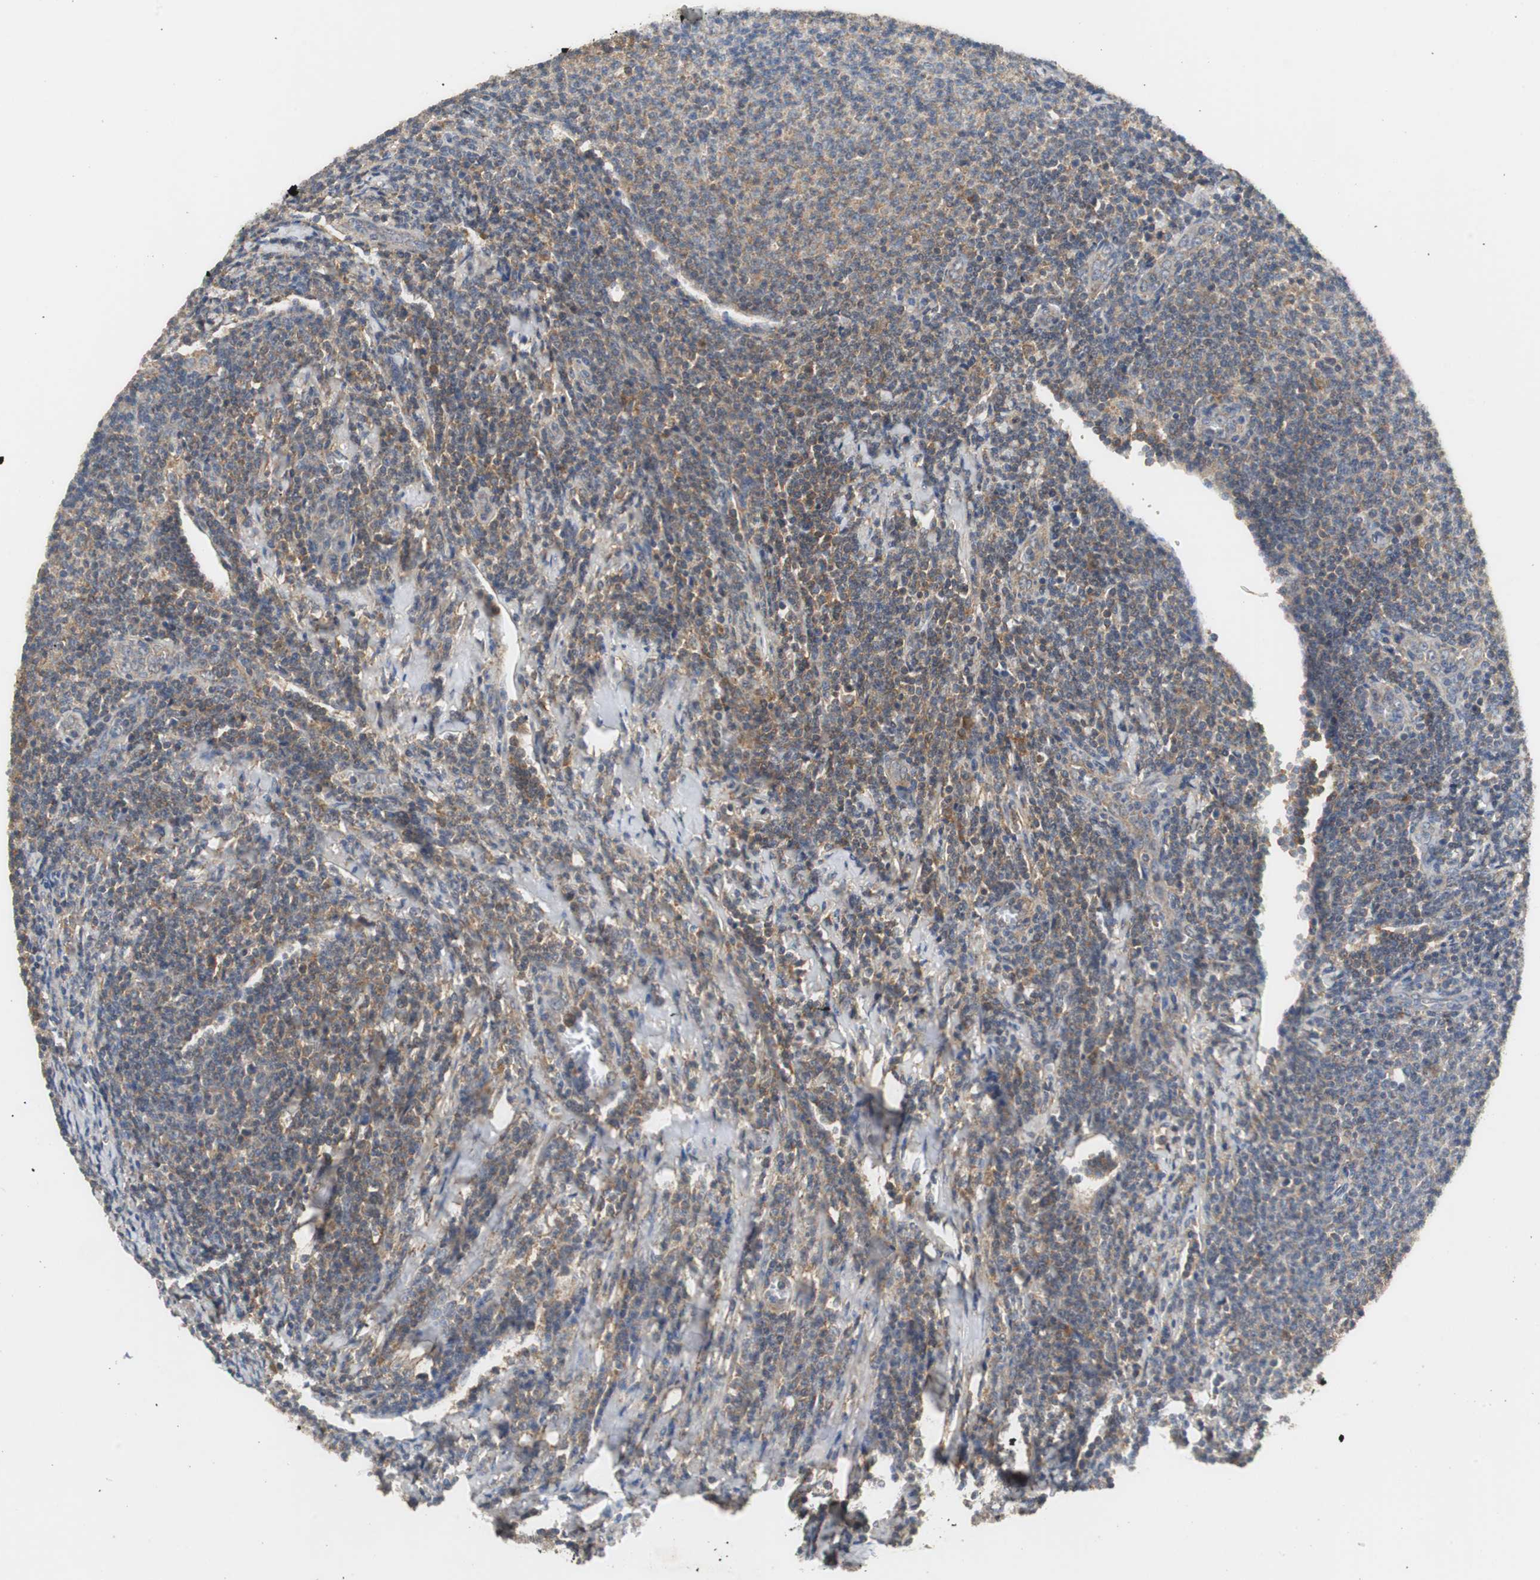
{"staining": {"intensity": "moderate", "quantity": ">75%", "location": "cytoplasmic/membranous"}, "tissue": "lymphoma", "cell_type": "Tumor cells", "image_type": "cancer", "snomed": [{"axis": "morphology", "description": "Malignant lymphoma, non-Hodgkin's type, Low grade"}, {"axis": "topography", "description": "Lymph node"}], "caption": "Lymphoma stained with IHC shows moderate cytoplasmic/membranous expression in approximately >75% of tumor cells.", "gene": "VBP1", "patient": {"sex": "male", "age": 66}}